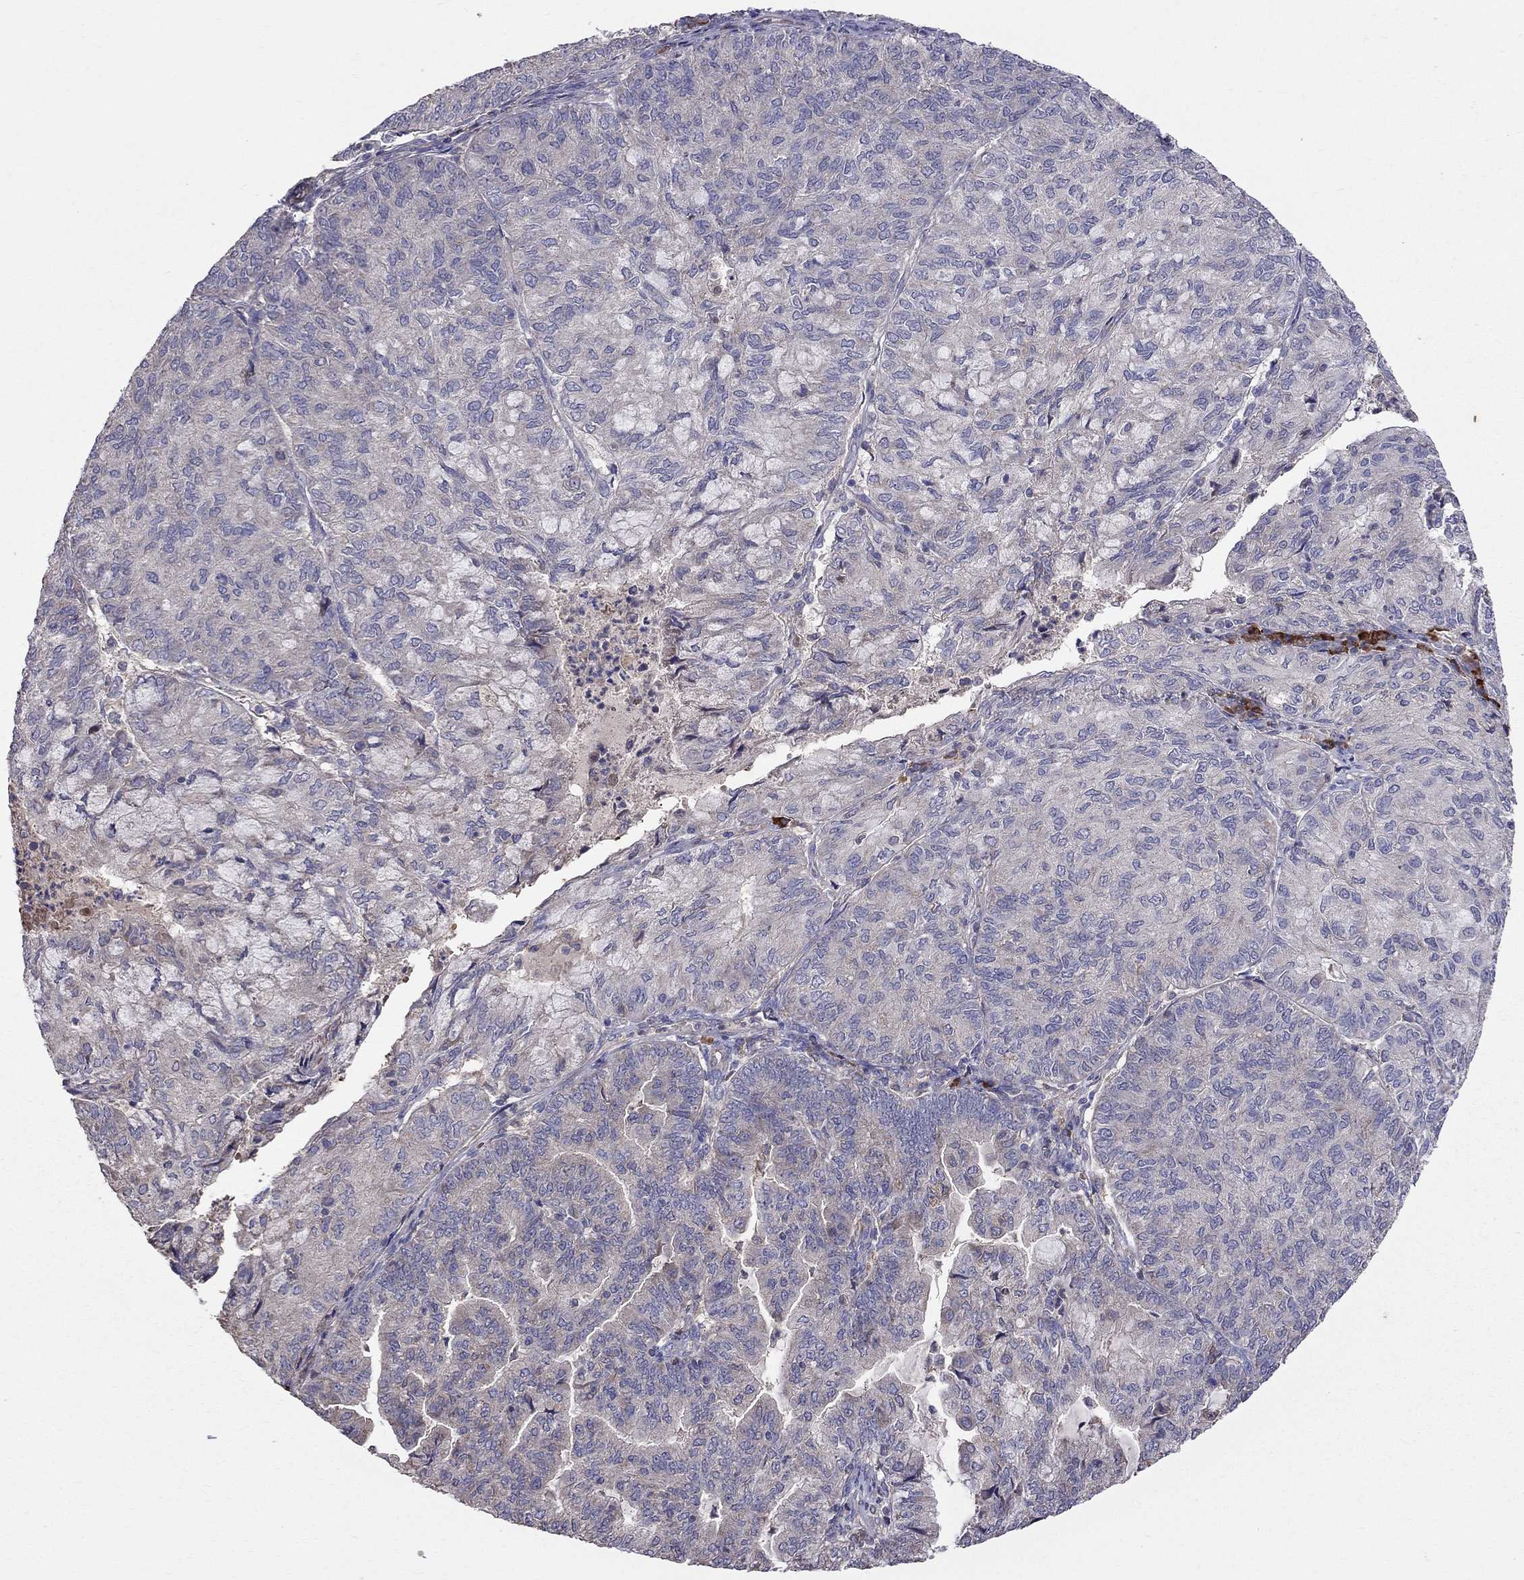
{"staining": {"intensity": "negative", "quantity": "none", "location": "none"}, "tissue": "endometrial cancer", "cell_type": "Tumor cells", "image_type": "cancer", "snomed": [{"axis": "morphology", "description": "Adenocarcinoma, NOS"}, {"axis": "topography", "description": "Endometrium"}], "caption": "There is no significant staining in tumor cells of endometrial cancer (adenocarcinoma).", "gene": "PIK3CG", "patient": {"sex": "female", "age": 82}}